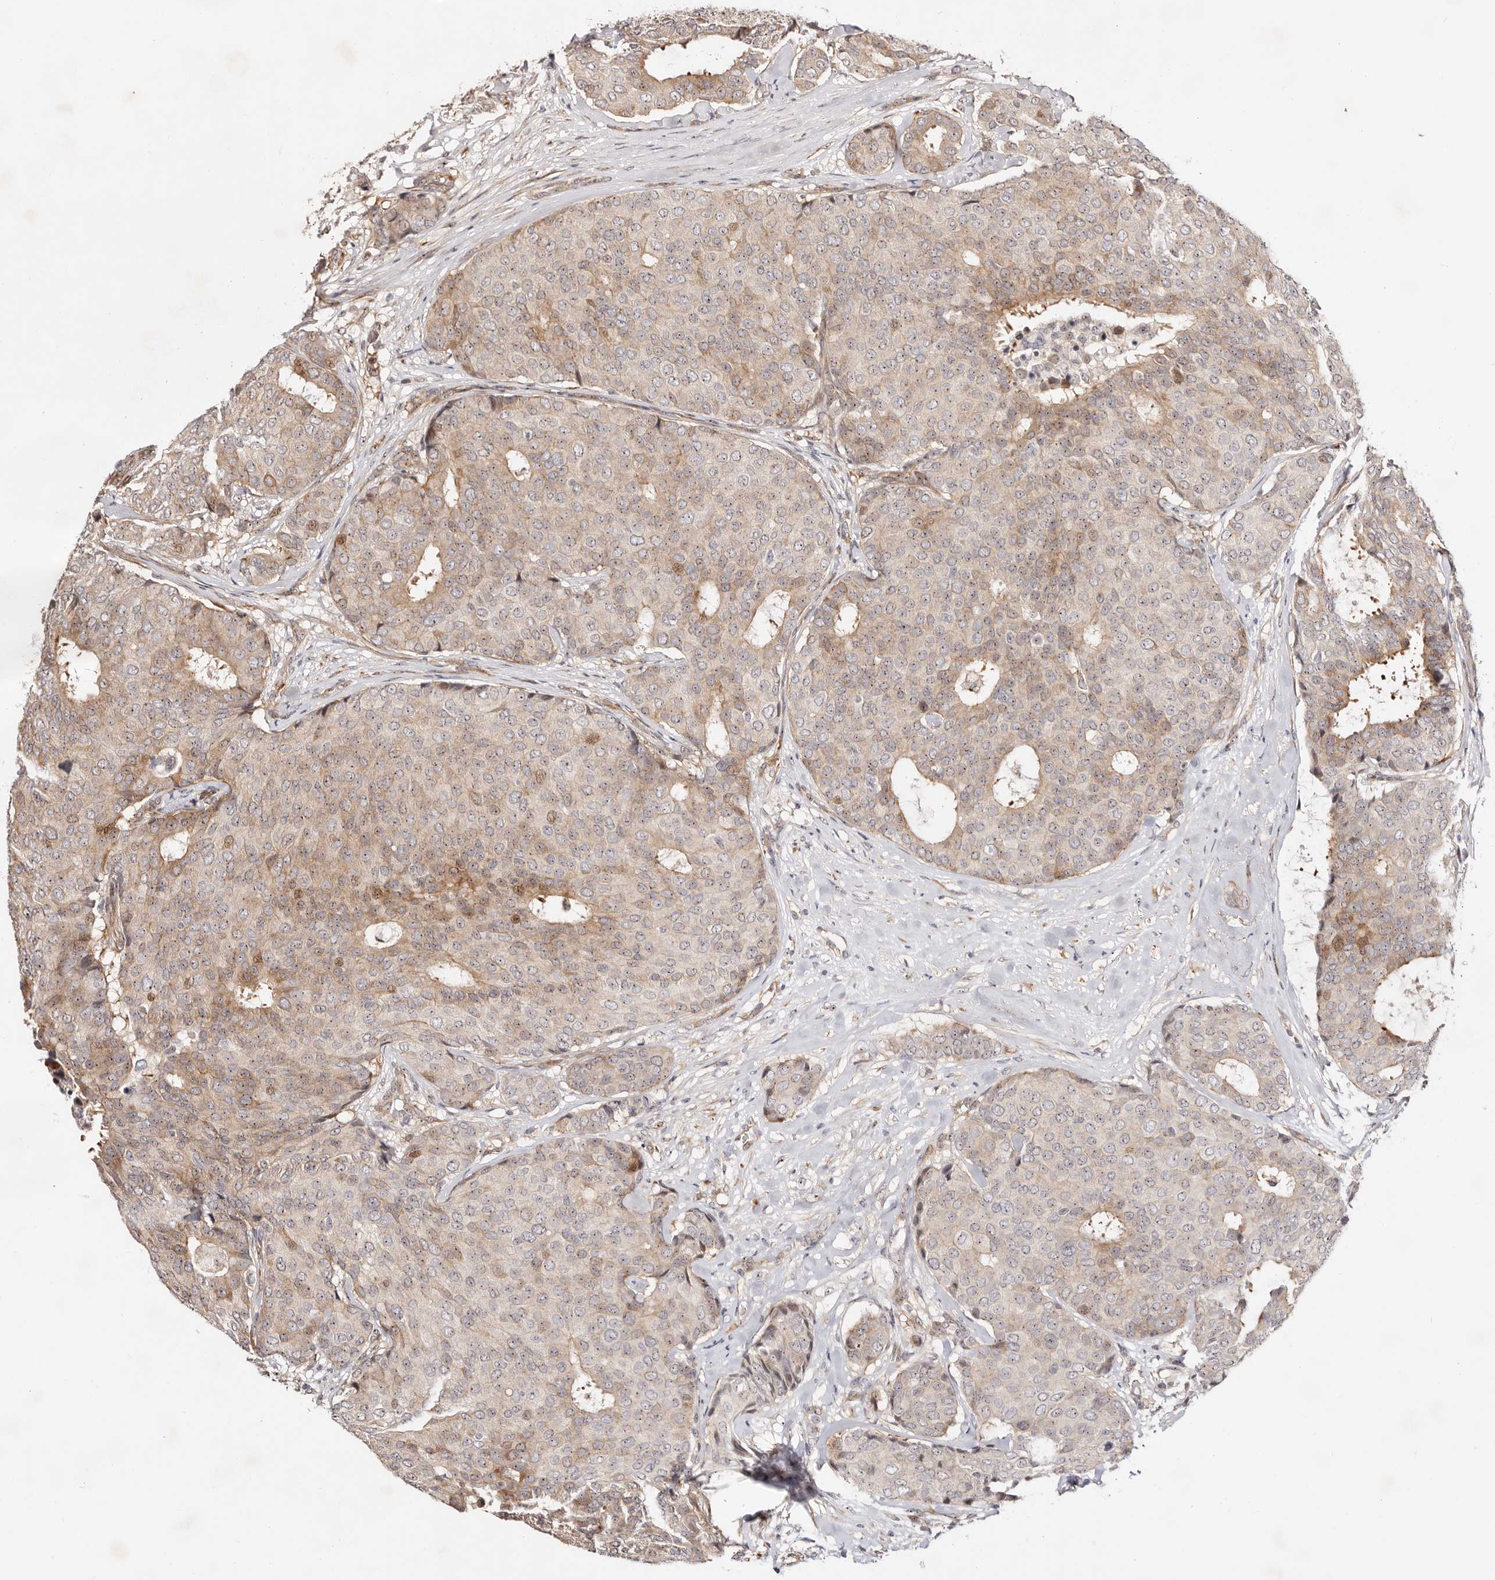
{"staining": {"intensity": "weak", "quantity": "25%-75%", "location": "cytoplasmic/membranous,nuclear"}, "tissue": "breast cancer", "cell_type": "Tumor cells", "image_type": "cancer", "snomed": [{"axis": "morphology", "description": "Duct carcinoma"}, {"axis": "topography", "description": "Breast"}], "caption": "The histopathology image shows a brown stain indicating the presence of a protein in the cytoplasmic/membranous and nuclear of tumor cells in breast invasive ductal carcinoma.", "gene": "ODF2L", "patient": {"sex": "female", "age": 75}}